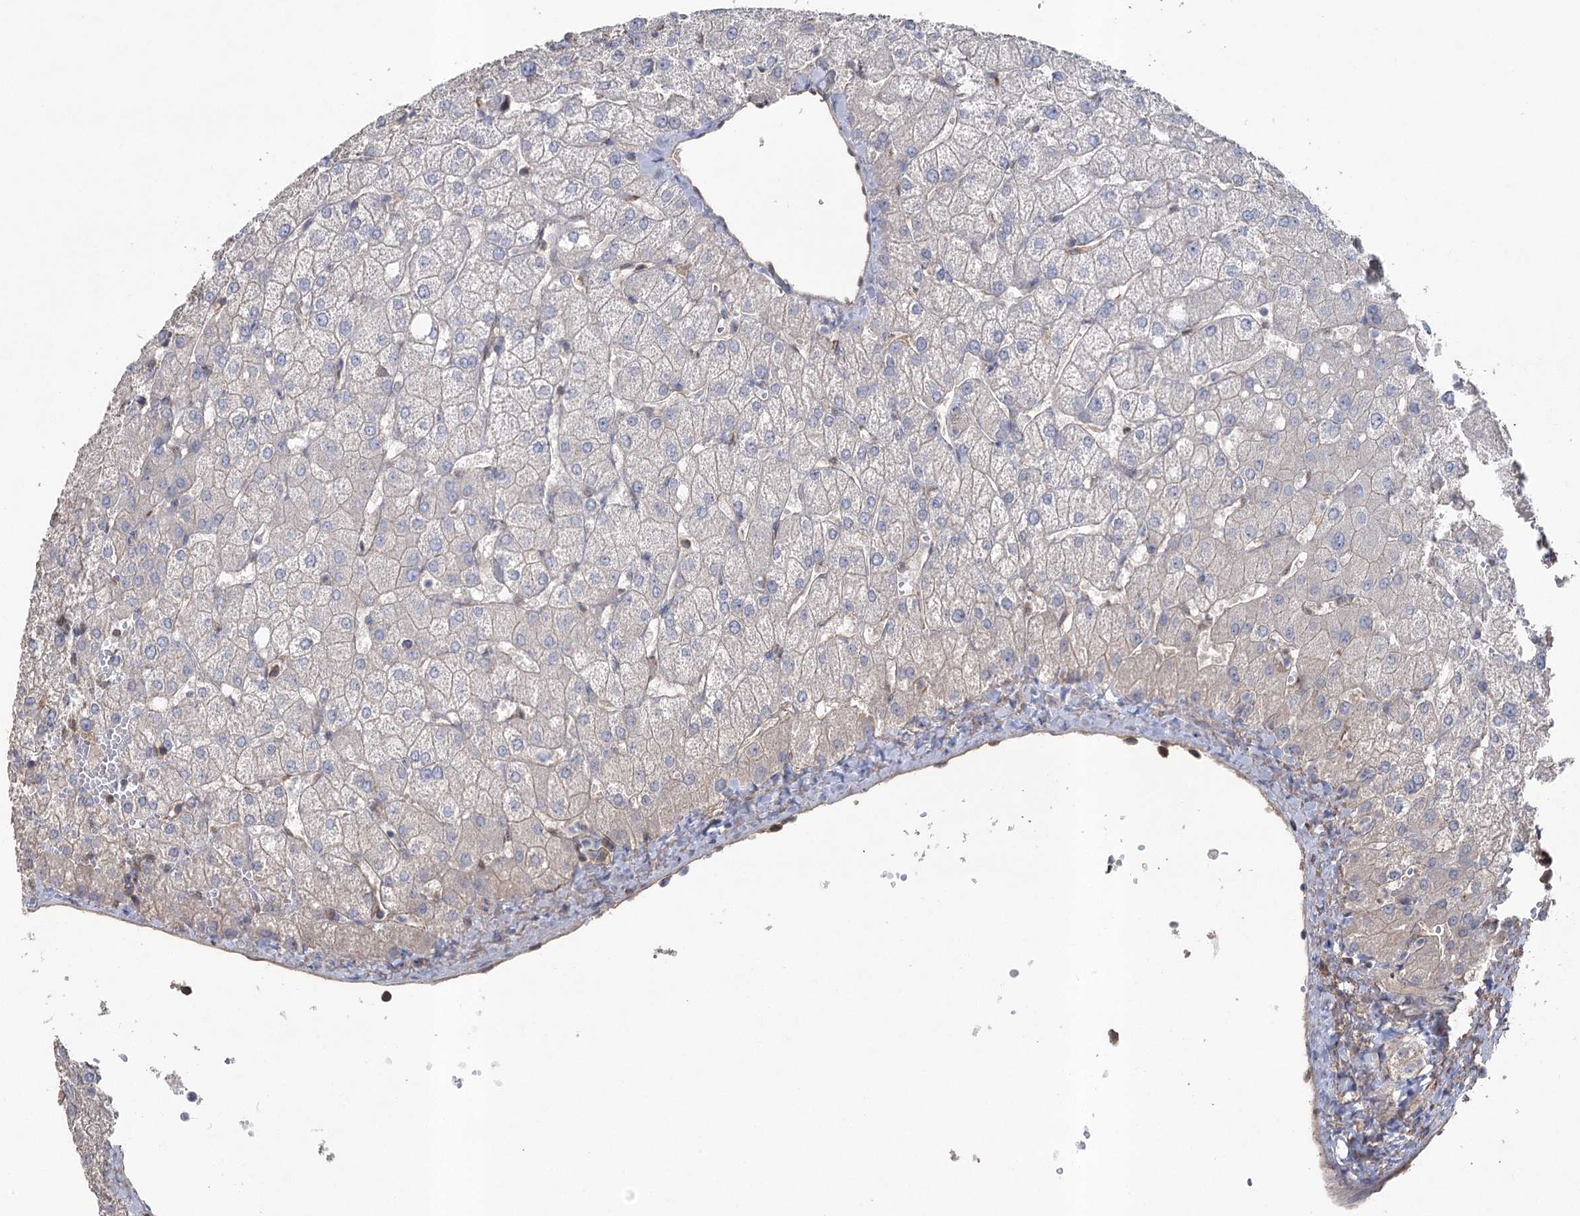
{"staining": {"intensity": "negative", "quantity": "none", "location": "none"}, "tissue": "liver", "cell_type": "Cholangiocytes", "image_type": "normal", "snomed": [{"axis": "morphology", "description": "Normal tissue, NOS"}, {"axis": "topography", "description": "Liver"}], "caption": "A photomicrograph of human liver is negative for staining in cholangiocytes. The staining is performed using DAB brown chromogen with nuclei counter-stained in using hematoxylin.", "gene": "FAM13B", "patient": {"sex": "female", "age": 54}}